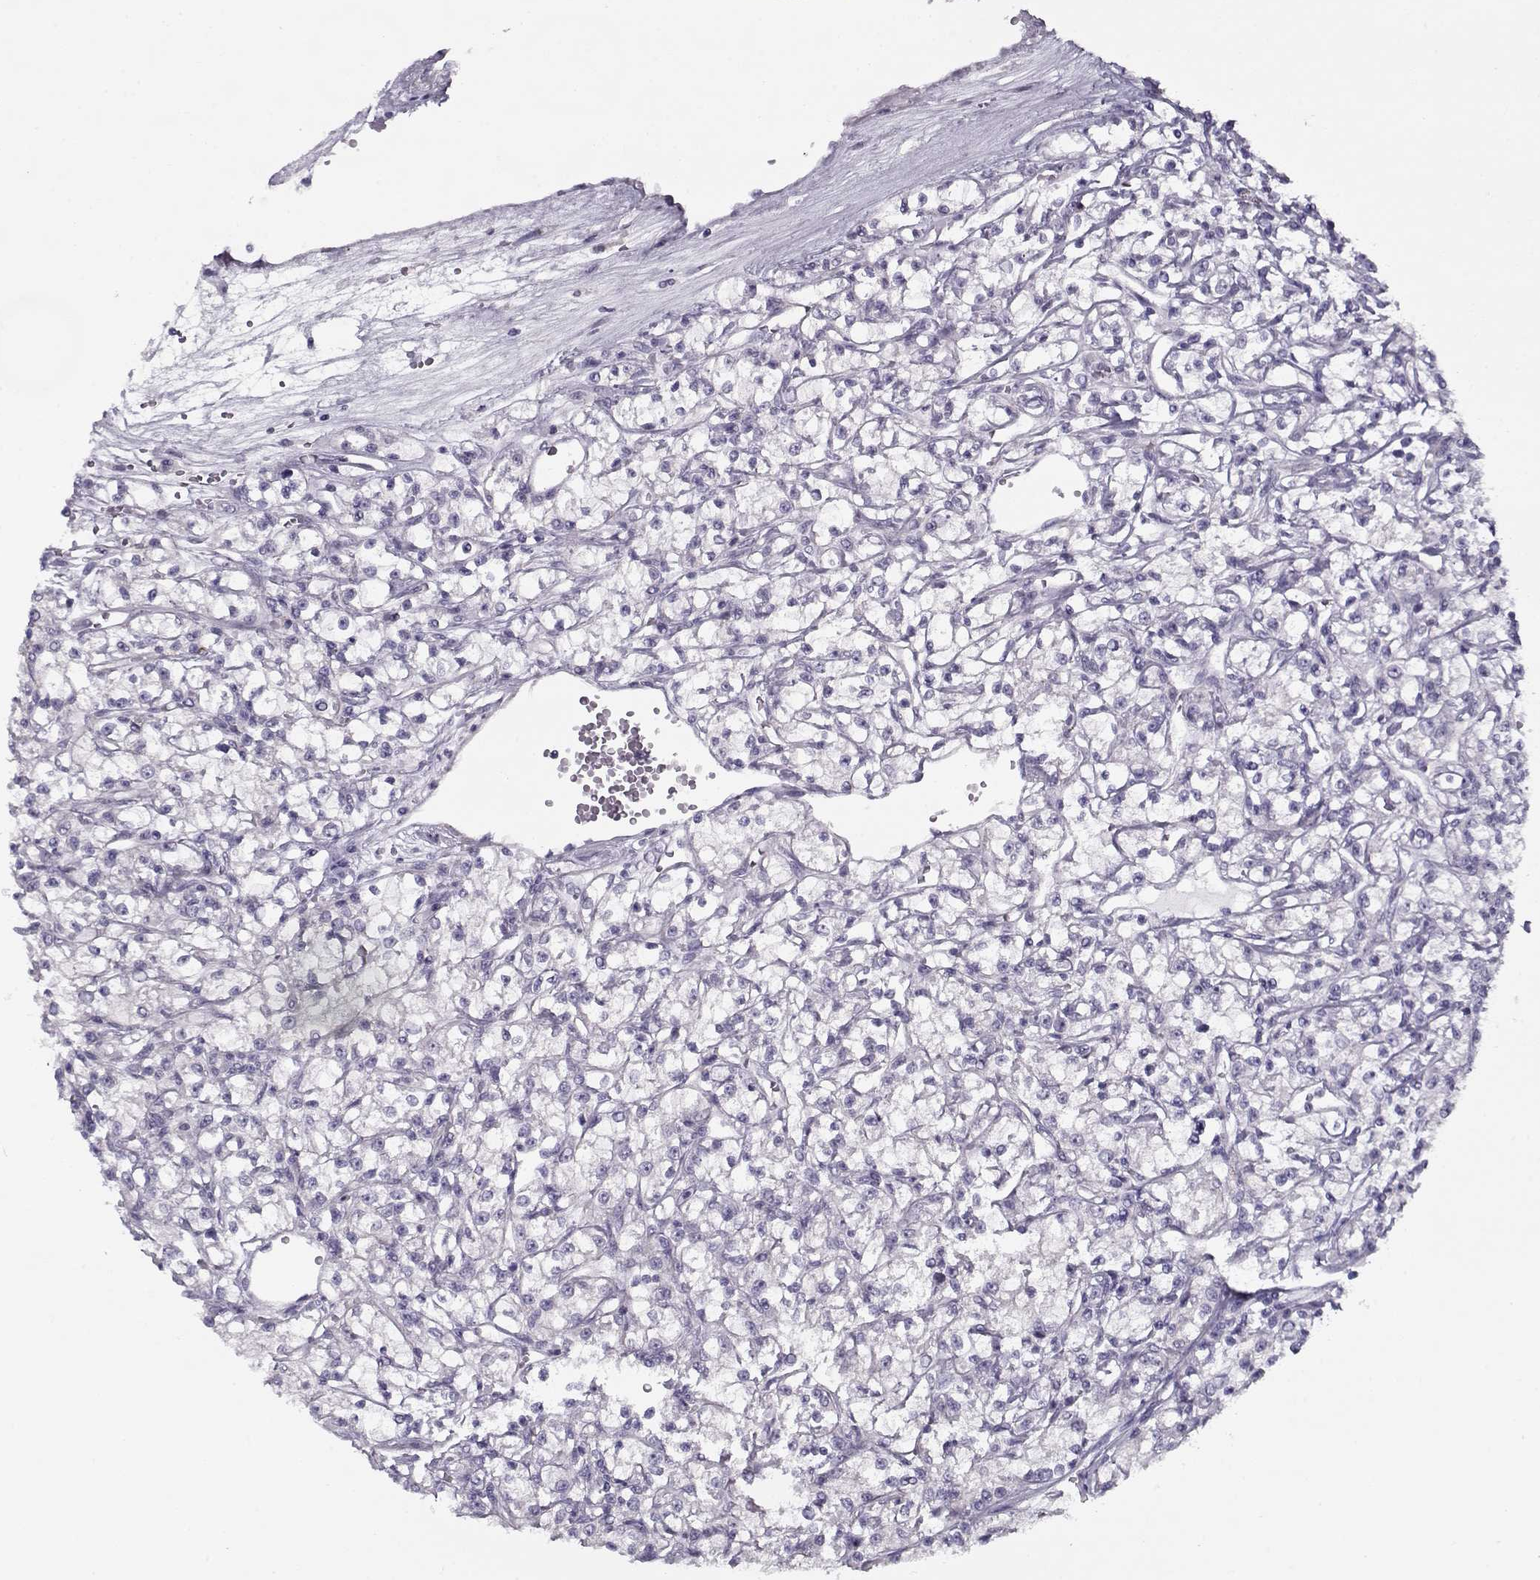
{"staining": {"intensity": "negative", "quantity": "none", "location": "none"}, "tissue": "renal cancer", "cell_type": "Tumor cells", "image_type": "cancer", "snomed": [{"axis": "morphology", "description": "Adenocarcinoma, NOS"}, {"axis": "topography", "description": "Kidney"}], "caption": "Tumor cells show no significant protein staining in renal adenocarcinoma.", "gene": "PP2D1", "patient": {"sex": "female", "age": 59}}